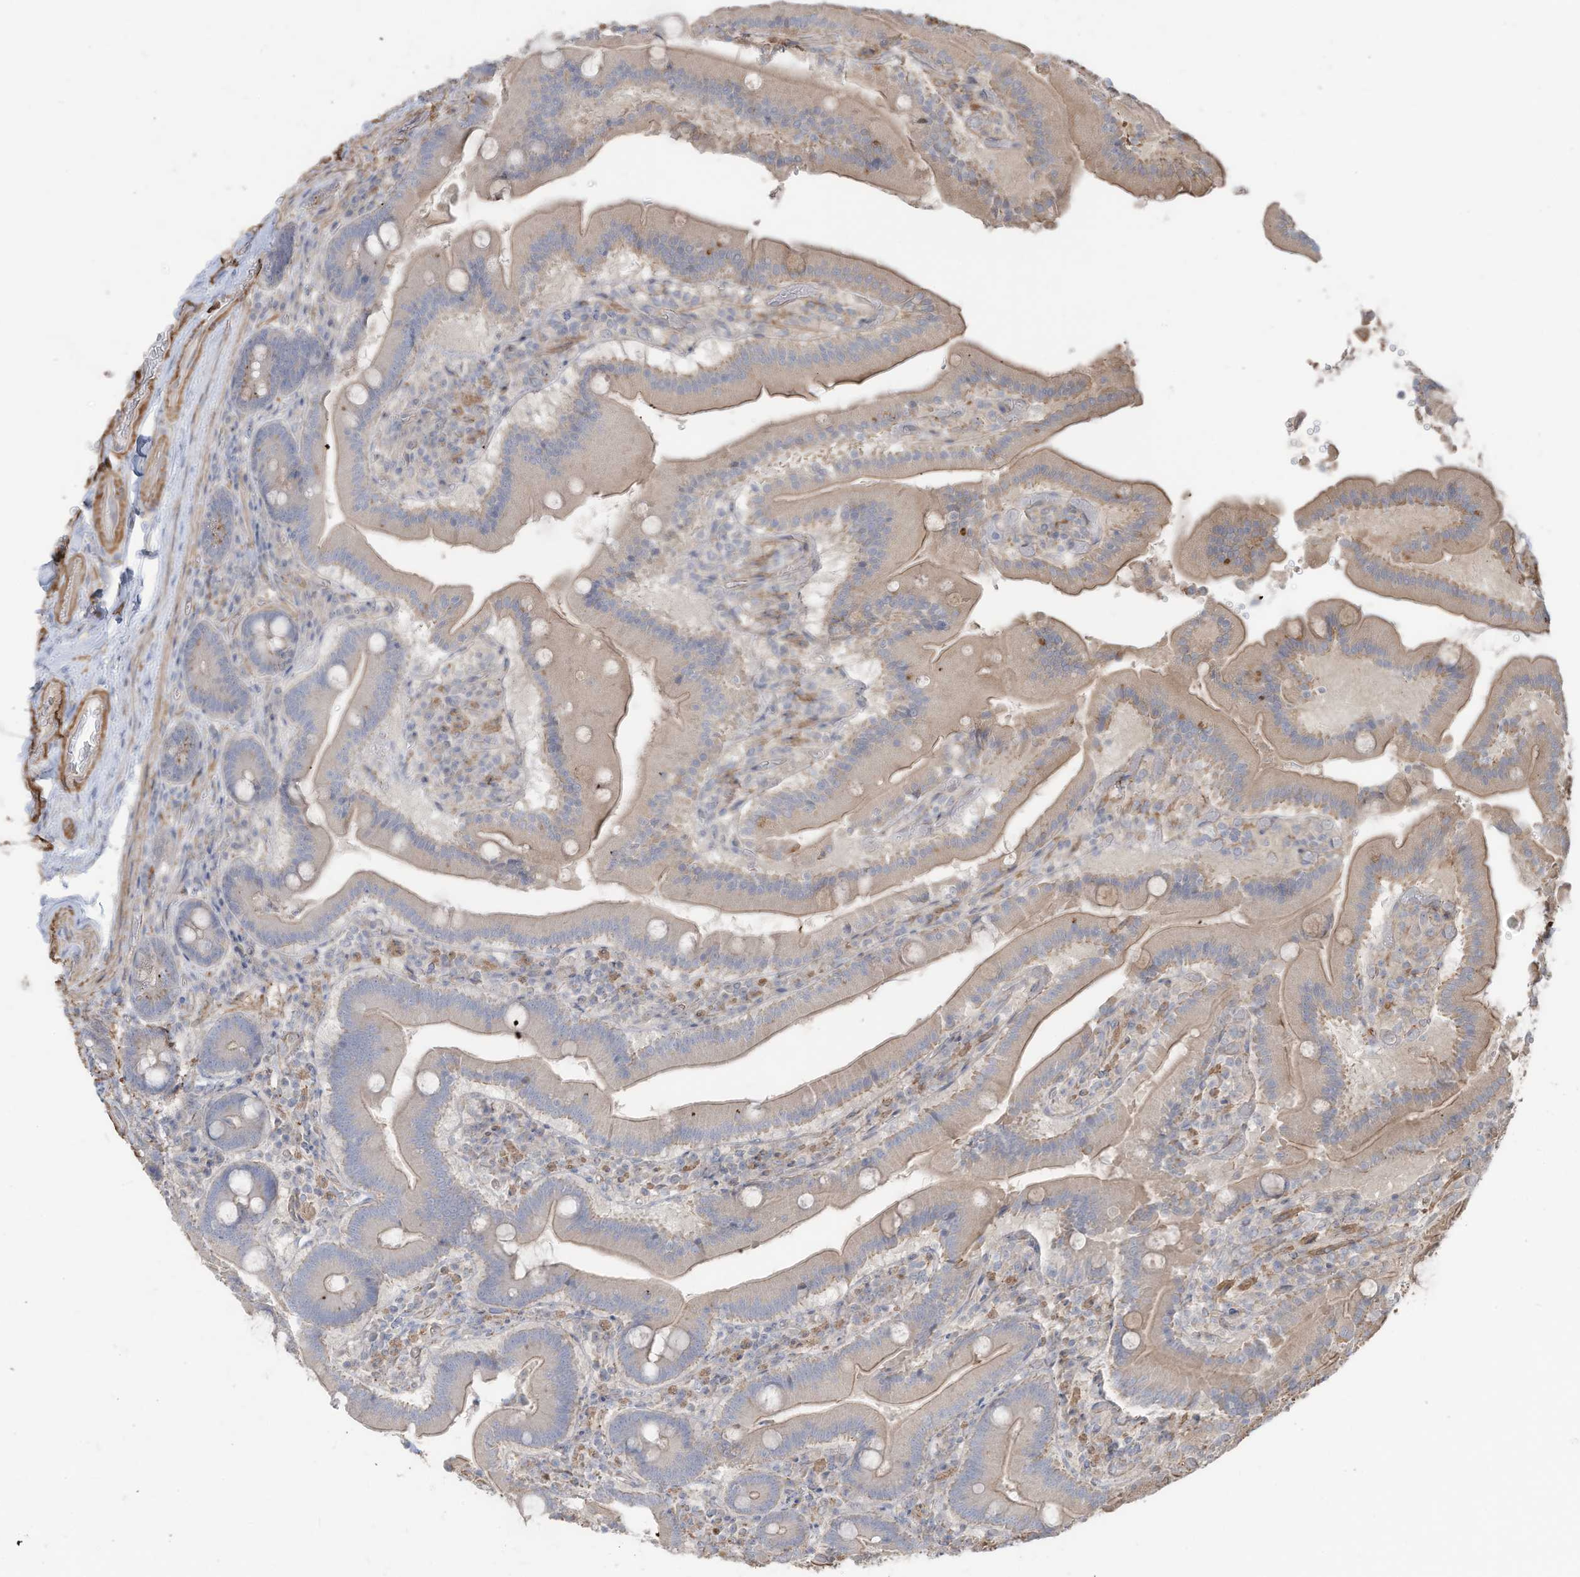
{"staining": {"intensity": "strong", "quantity": "<25%", "location": "cytoplasmic/membranous"}, "tissue": "duodenum", "cell_type": "Glandular cells", "image_type": "normal", "snomed": [{"axis": "morphology", "description": "Normal tissue, NOS"}, {"axis": "topography", "description": "Duodenum"}], "caption": "This photomicrograph demonstrates immunohistochemistry staining of benign duodenum, with medium strong cytoplasmic/membranous positivity in approximately <25% of glandular cells.", "gene": "SLC17A7", "patient": {"sex": "female", "age": 62}}